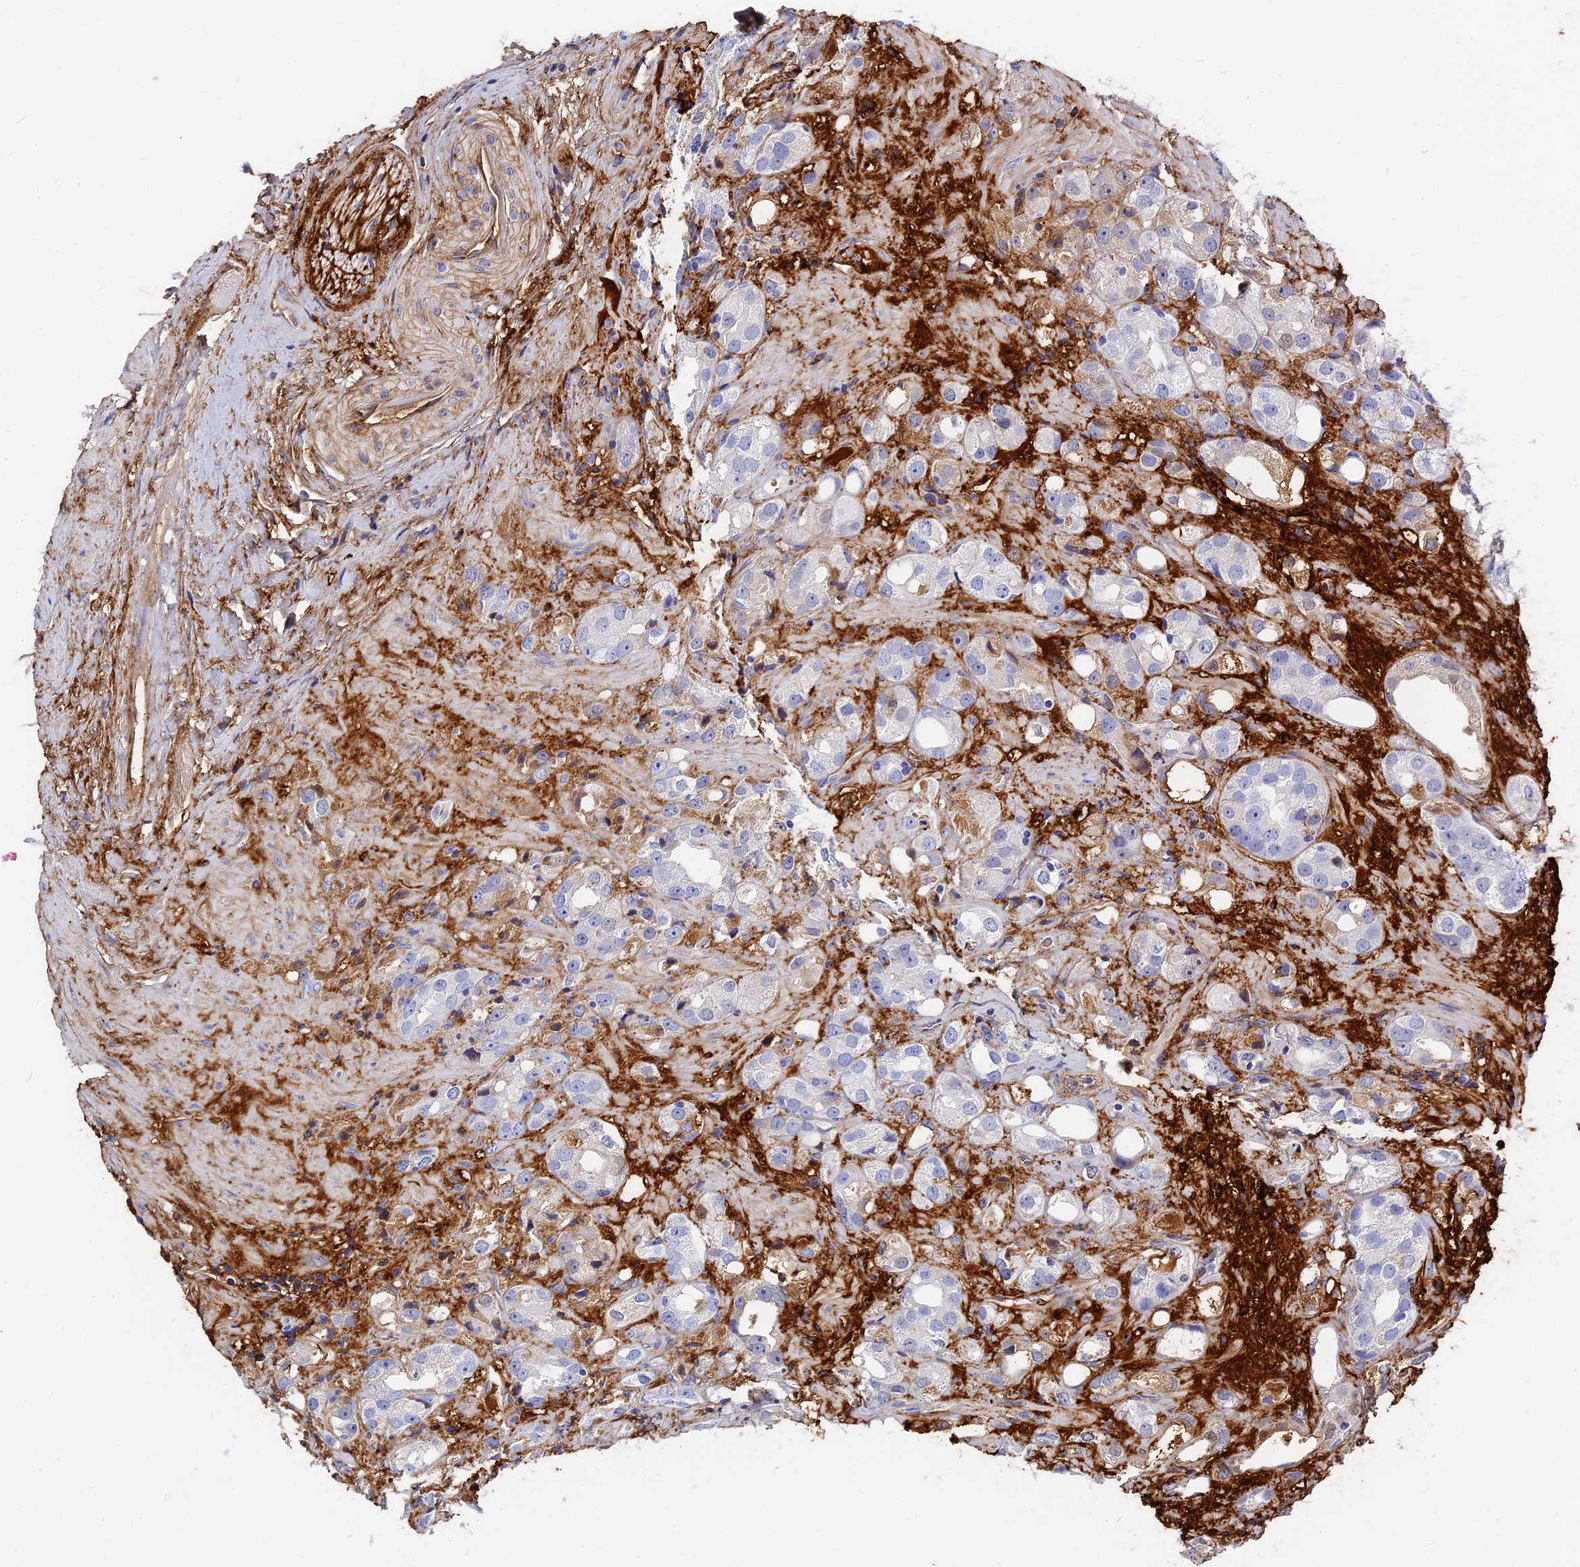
{"staining": {"intensity": "negative", "quantity": "none", "location": "none"}, "tissue": "prostate cancer", "cell_type": "Tumor cells", "image_type": "cancer", "snomed": [{"axis": "morphology", "description": "Adenocarcinoma, NOS"}, {"axis": "topography", "description": "Prostate"}], "caption": "A histopathology image of adenocarcinoma (prostate) stained for a protein shows no brown staining in tumor cells.", "gene": "ITIH1", "patient": {"sex": "male", "age": 79}}